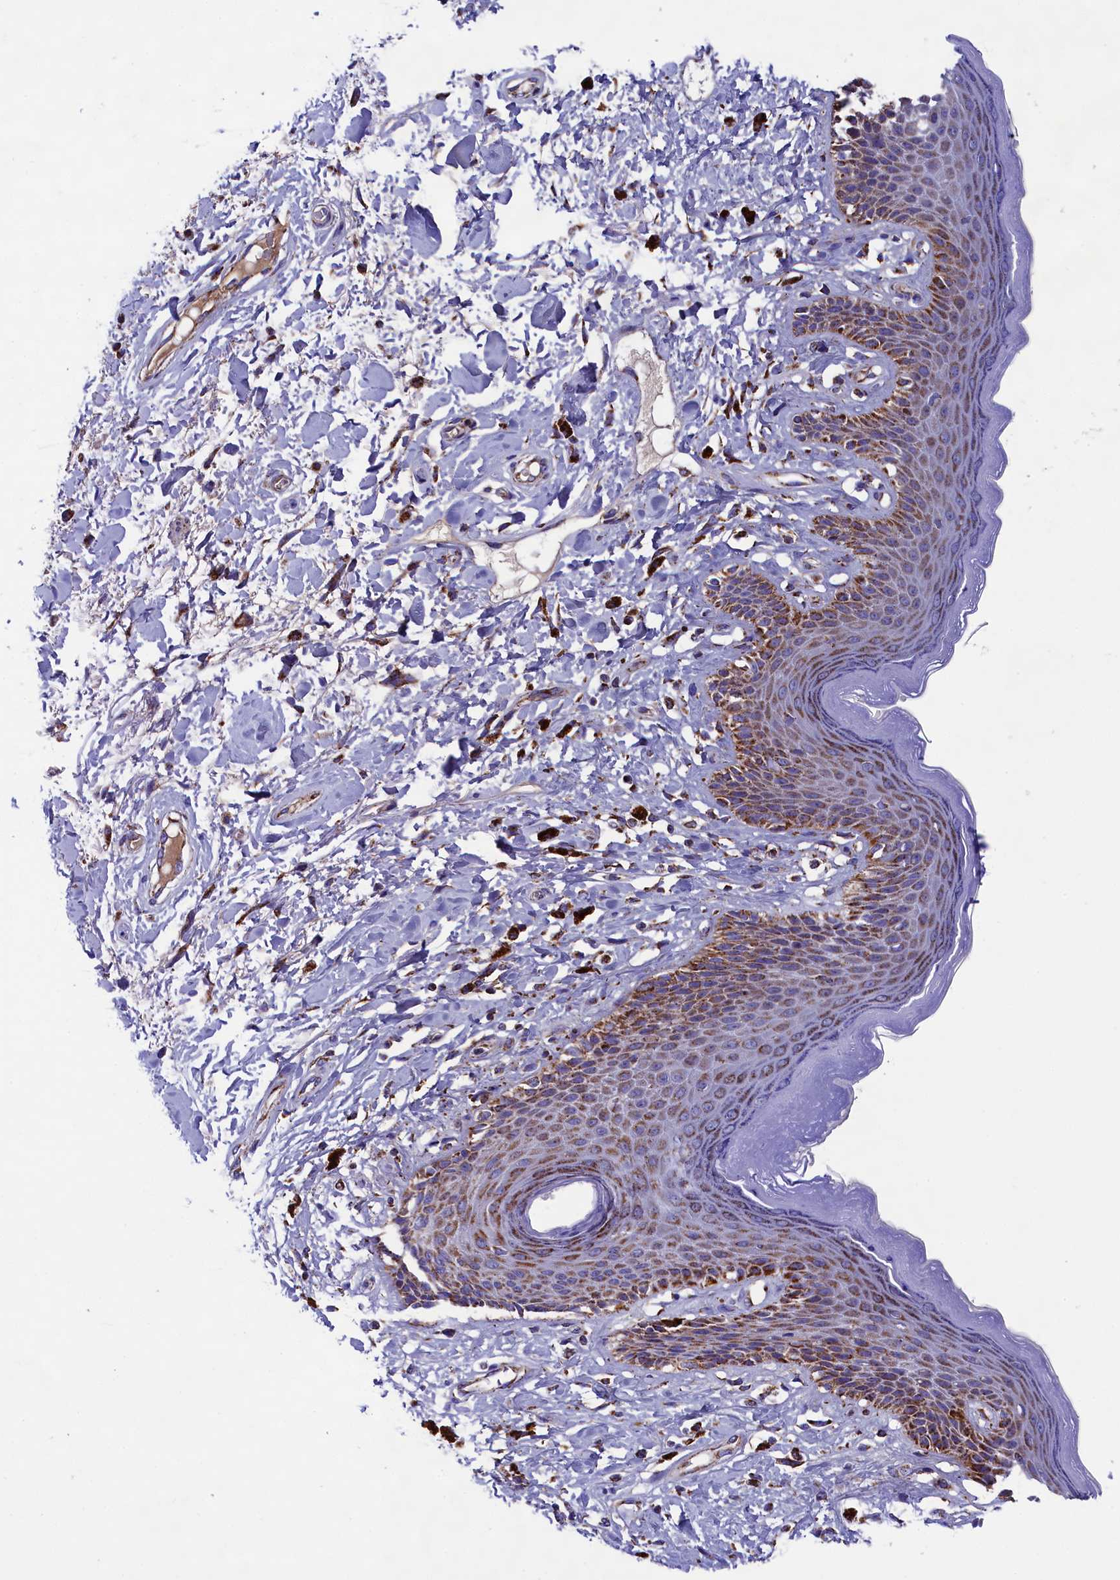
{"staining": {"intensity": "moderate", "quantity": ">75%", "location": "cytoplasmic/membranous"}, "tissue": "skin", "cell_type": "Epidermal cells", "image_type": "normal", "snomed": [{"axis": "morphology", "description": "Normal tissue, NOS"}, {"axis": "topography", "description": "Anal"}], "caption": "Brown immunohistochemical staining in normal skin displays moderate cytoplasmic/membranous positivity in approximately >75% of epidermal cells.", "gene": "SLC39A3", "patient": {"sex": "female", "age": 78}}